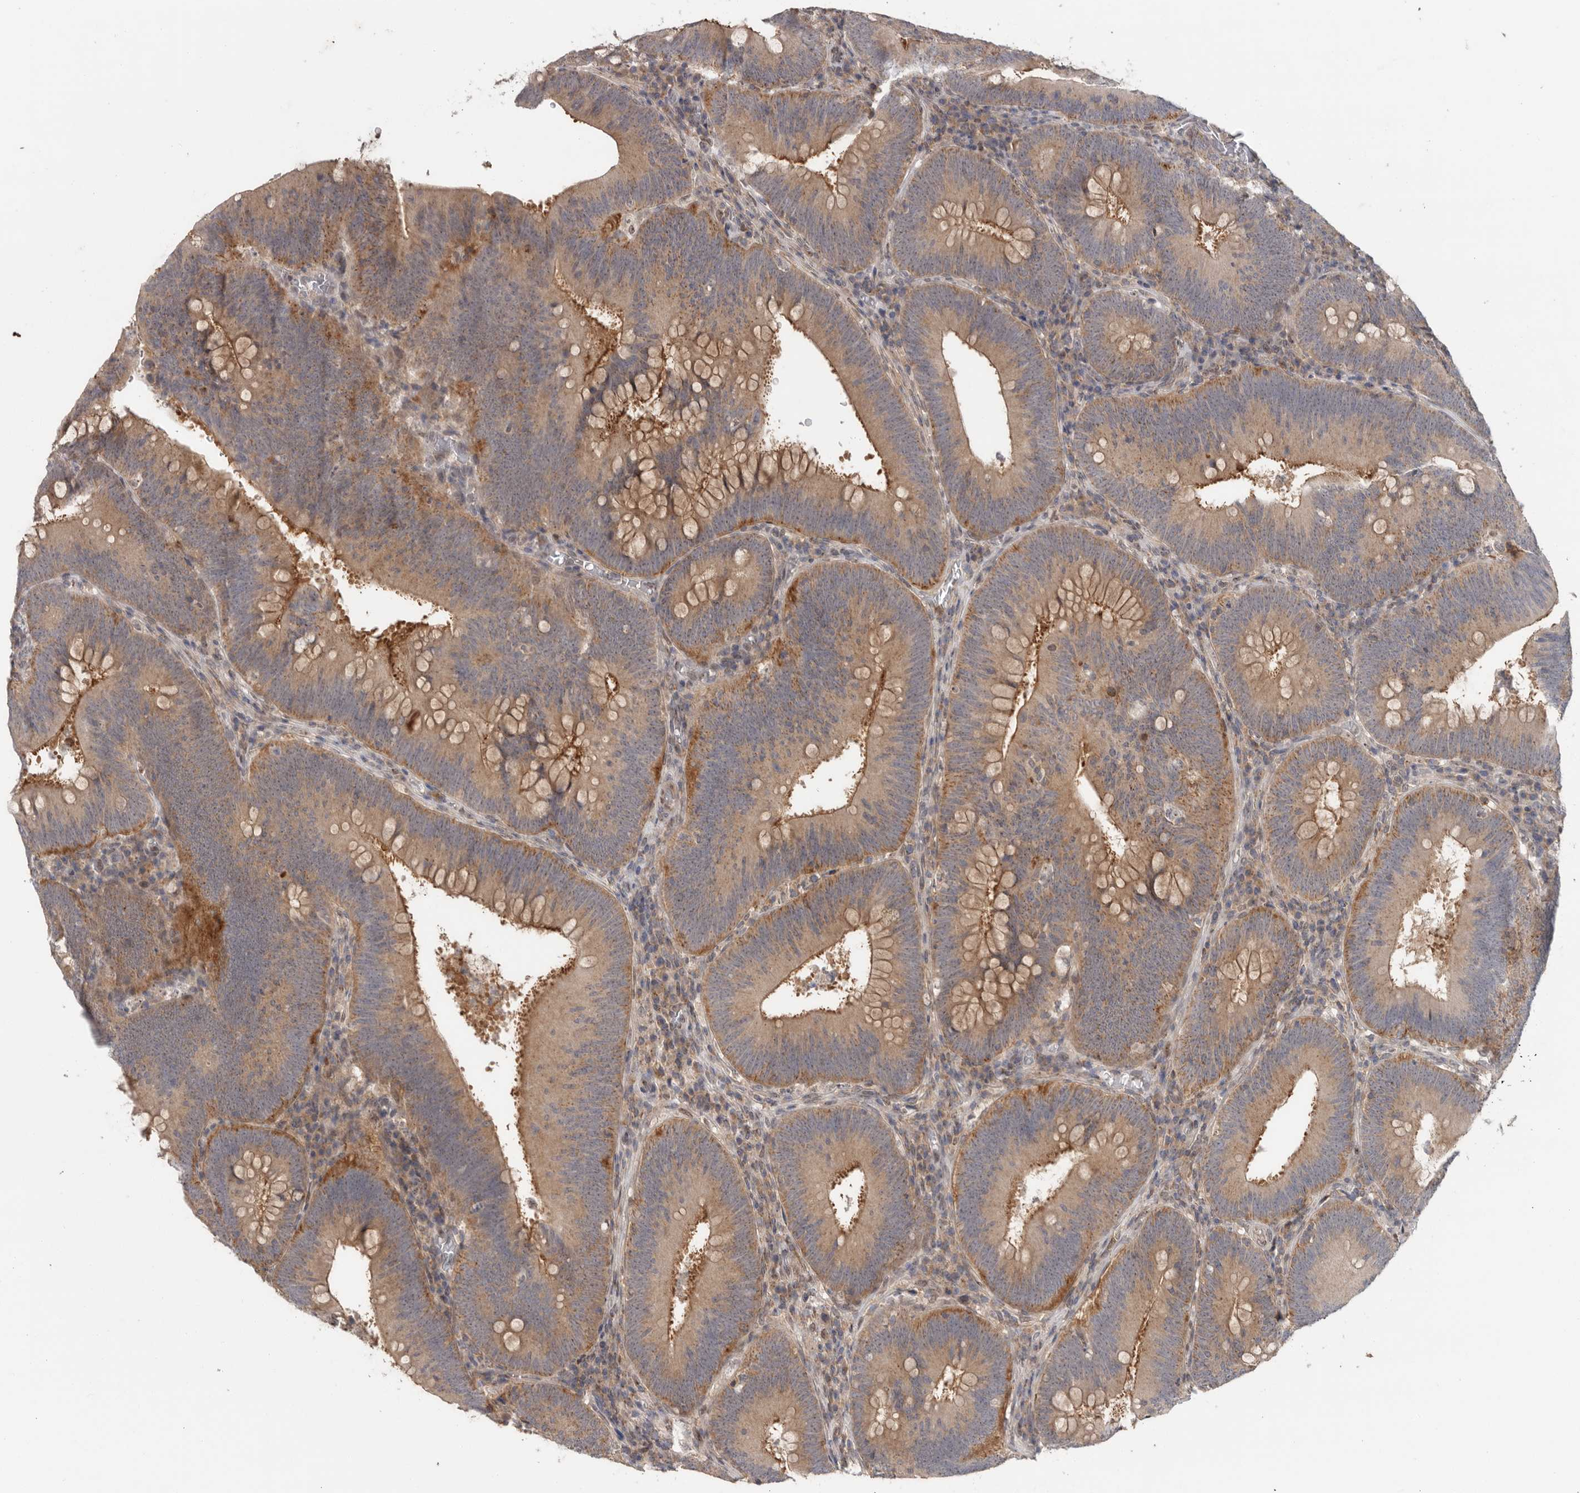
{"staining": {"intensity": "moderate", "quantity": ">75%", "location": "cytoplasmic/membranous"}, "tissue": "colorectal cancer", "cell_type": "Tumor cells", "image_type": "cancer", "snomed": [{"axis": "morphology", "description": "Normal tissue, NOS"}, {"axis": "topography", "description": "Colon"}], "caption": "Brown immunohistochemical staining in human colorectal cancer demonstrates moderate cytoplasmic/membranous expression in about >75% of tumor cells.", "gene": "KLK5", "patient": {"sex": "female", "age": 82}}